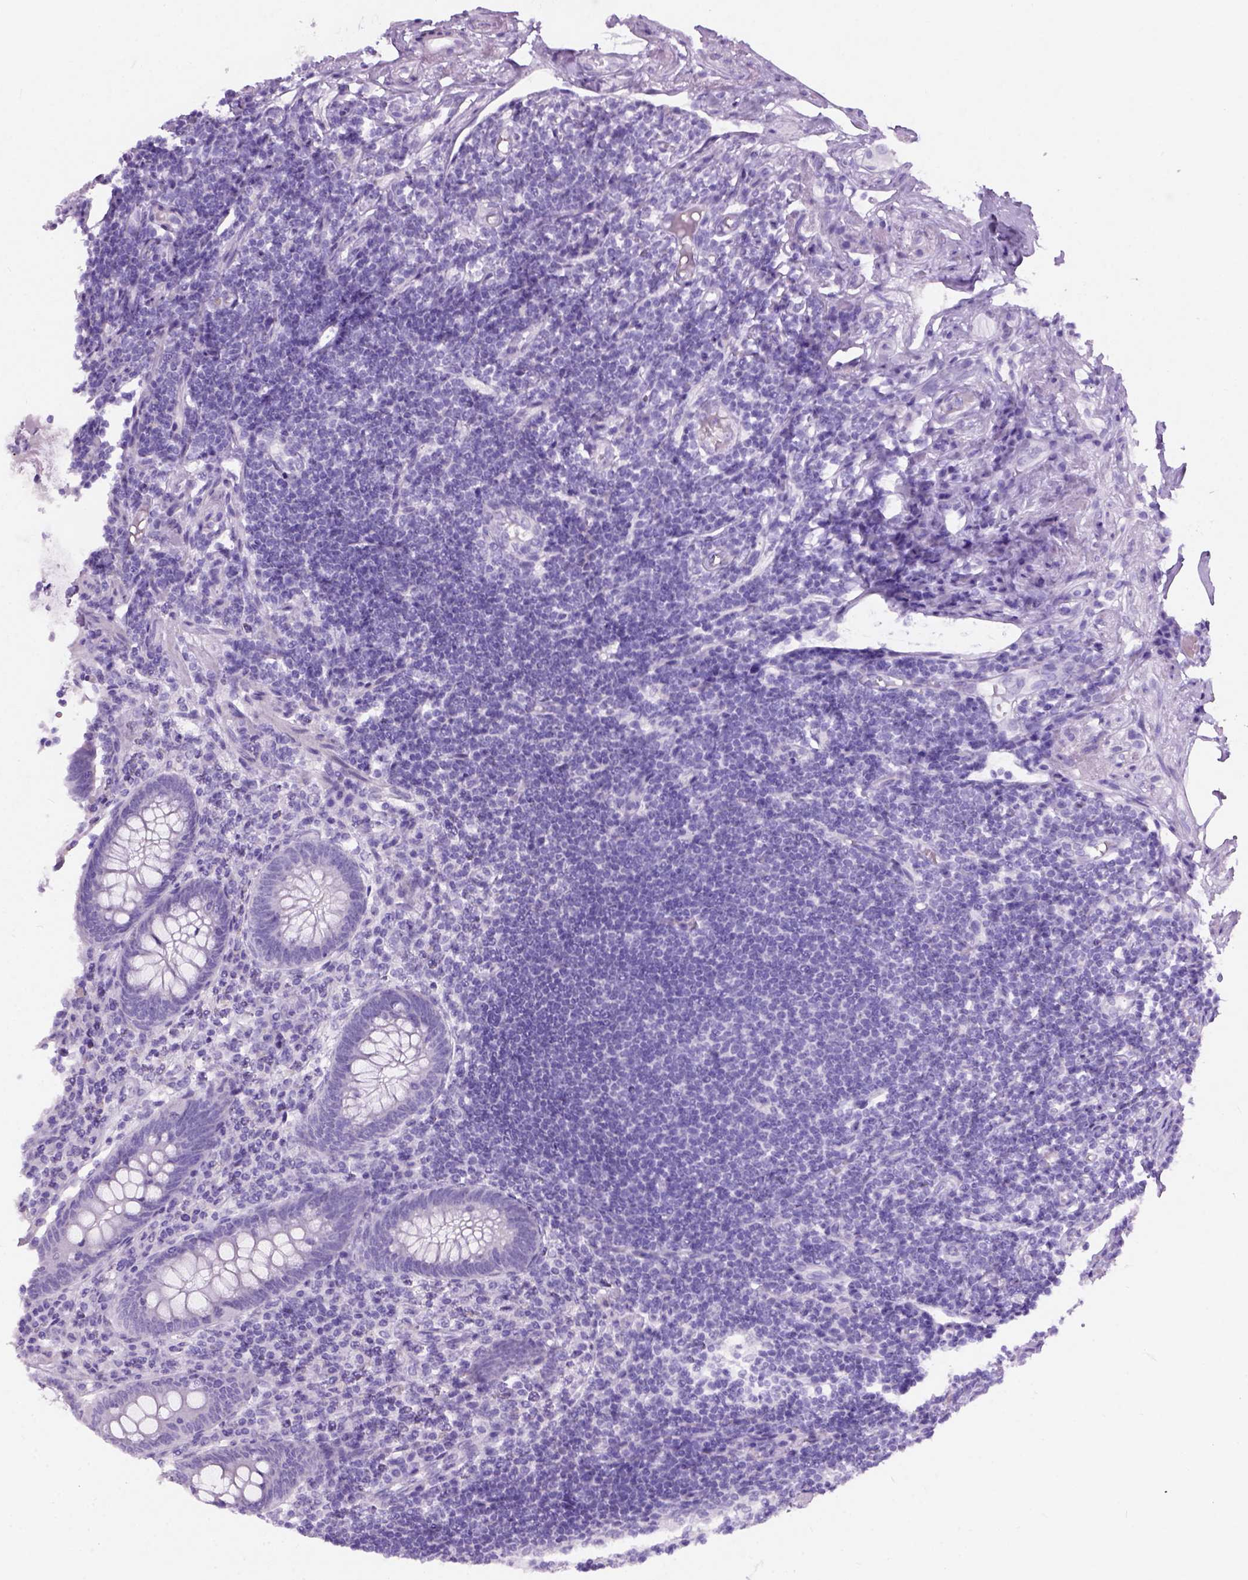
{"staining": {"intensity": "negative", "quantity": "none", "location": "none"}, "tissue": "appendix", "cell_type": "Glandular cells", "image_type": "normal", "snomed": [{"axis": "morphology", "description": "Normal tissue, NOS"}, {"axis": "topography", "description": "Appendix"}], "caption": "High power microscopy photomicrograph of an immunohistochemistry (IHC) image of normal appendix, revealing no significant positivity in glandular cells.", "gene": "AXDND1", "patient": {"sex": "female", "age": 57}}